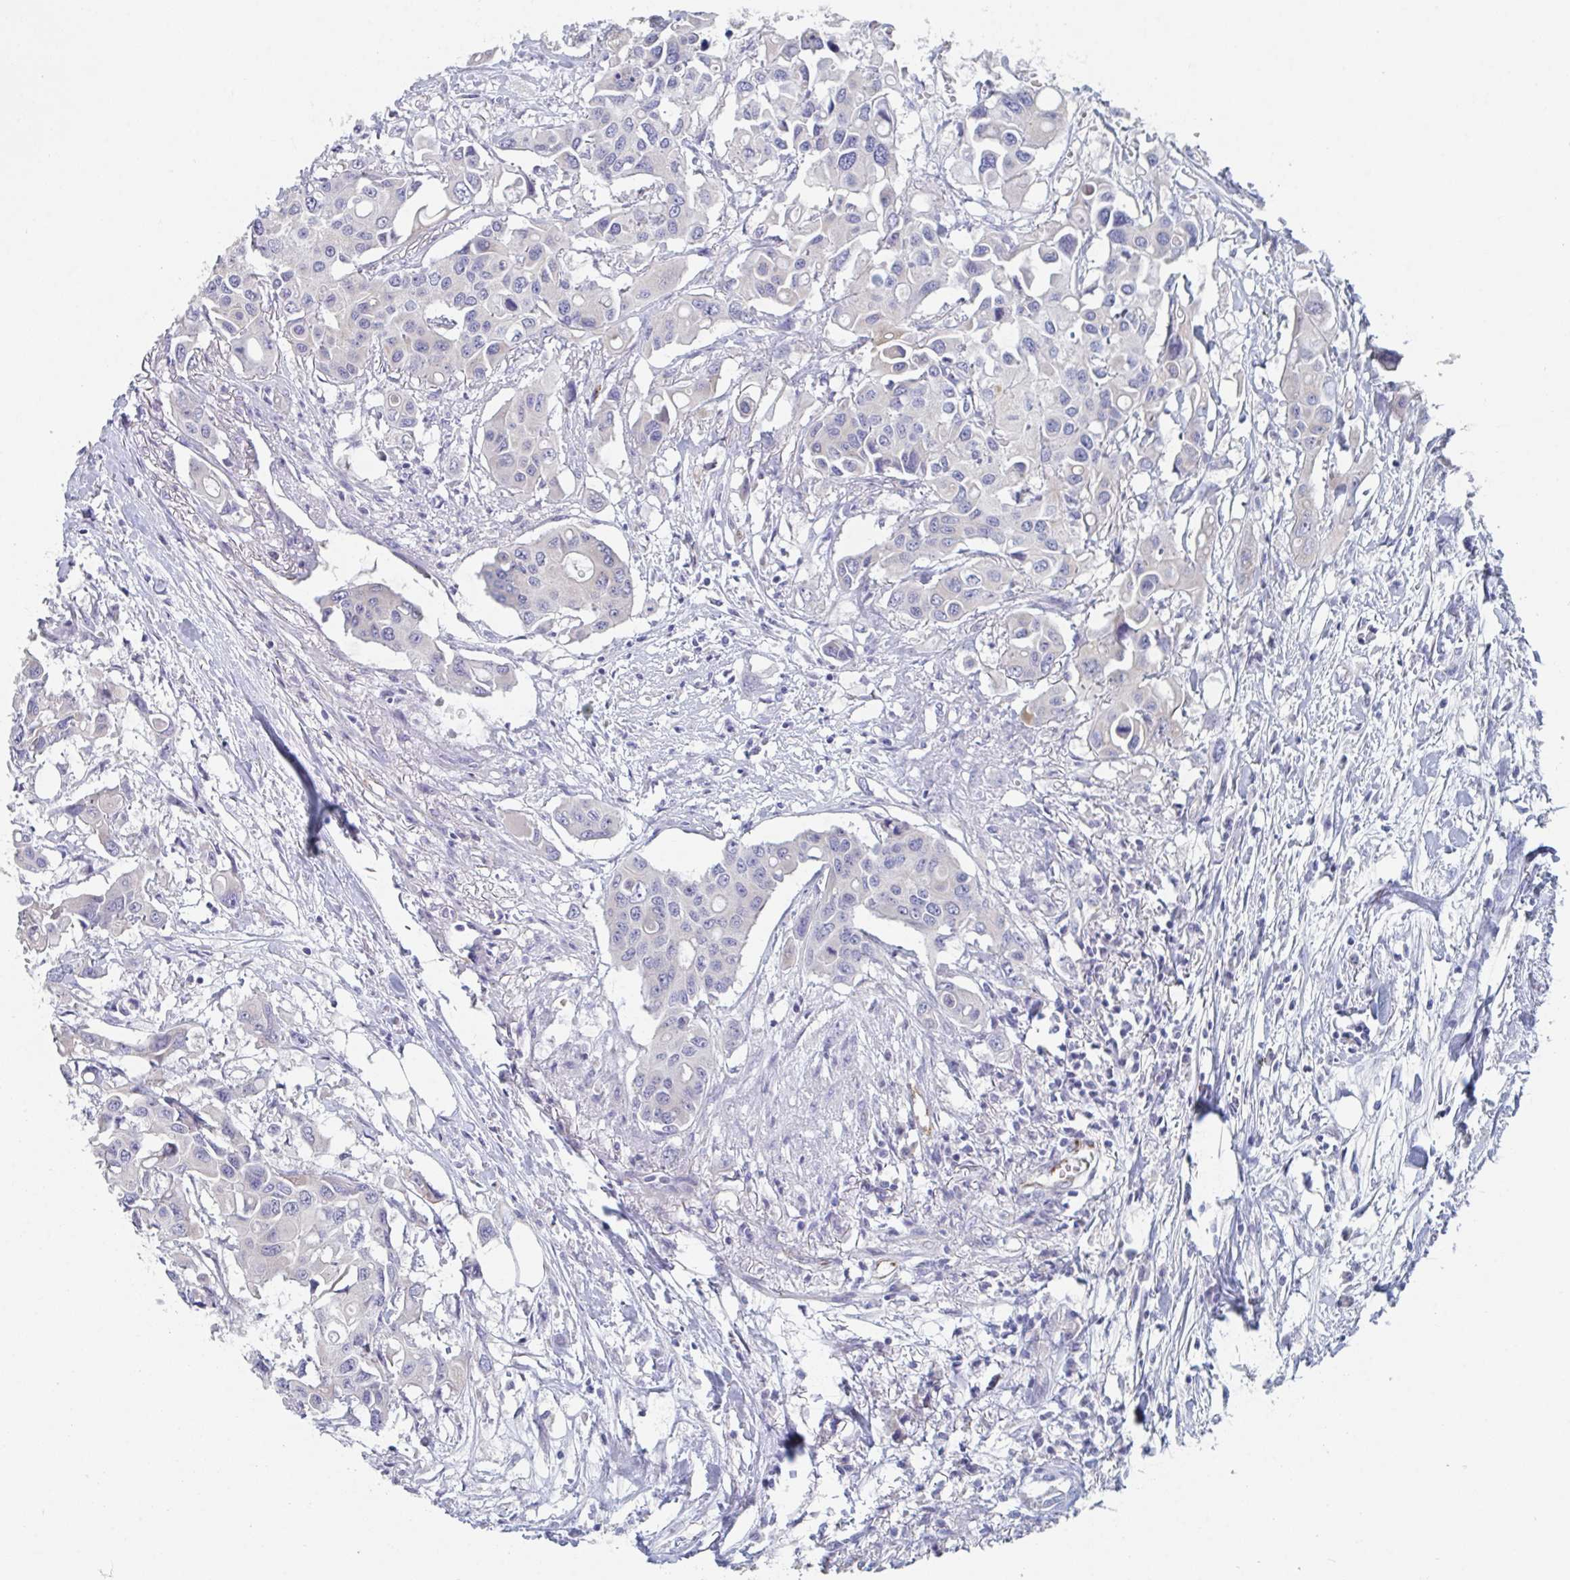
{"staining": {"intensity": "negative", "quantity": "none", "location": "none"}, "tissue": "colorectal cancer", "cell_type": "Tumor cells", "image_type": "cancer", "snomed": [{"axis": "morphology", "description": "Adenocarcinoma, NOS"}, {"axis": "topography", "description": "Colon"}], "caption": "Tumor cells show no significant staining in colorectal cancer (adenocarcinoma).", "gene": "ABHD16A", "patient": {"sex": "male", "age": 77}}